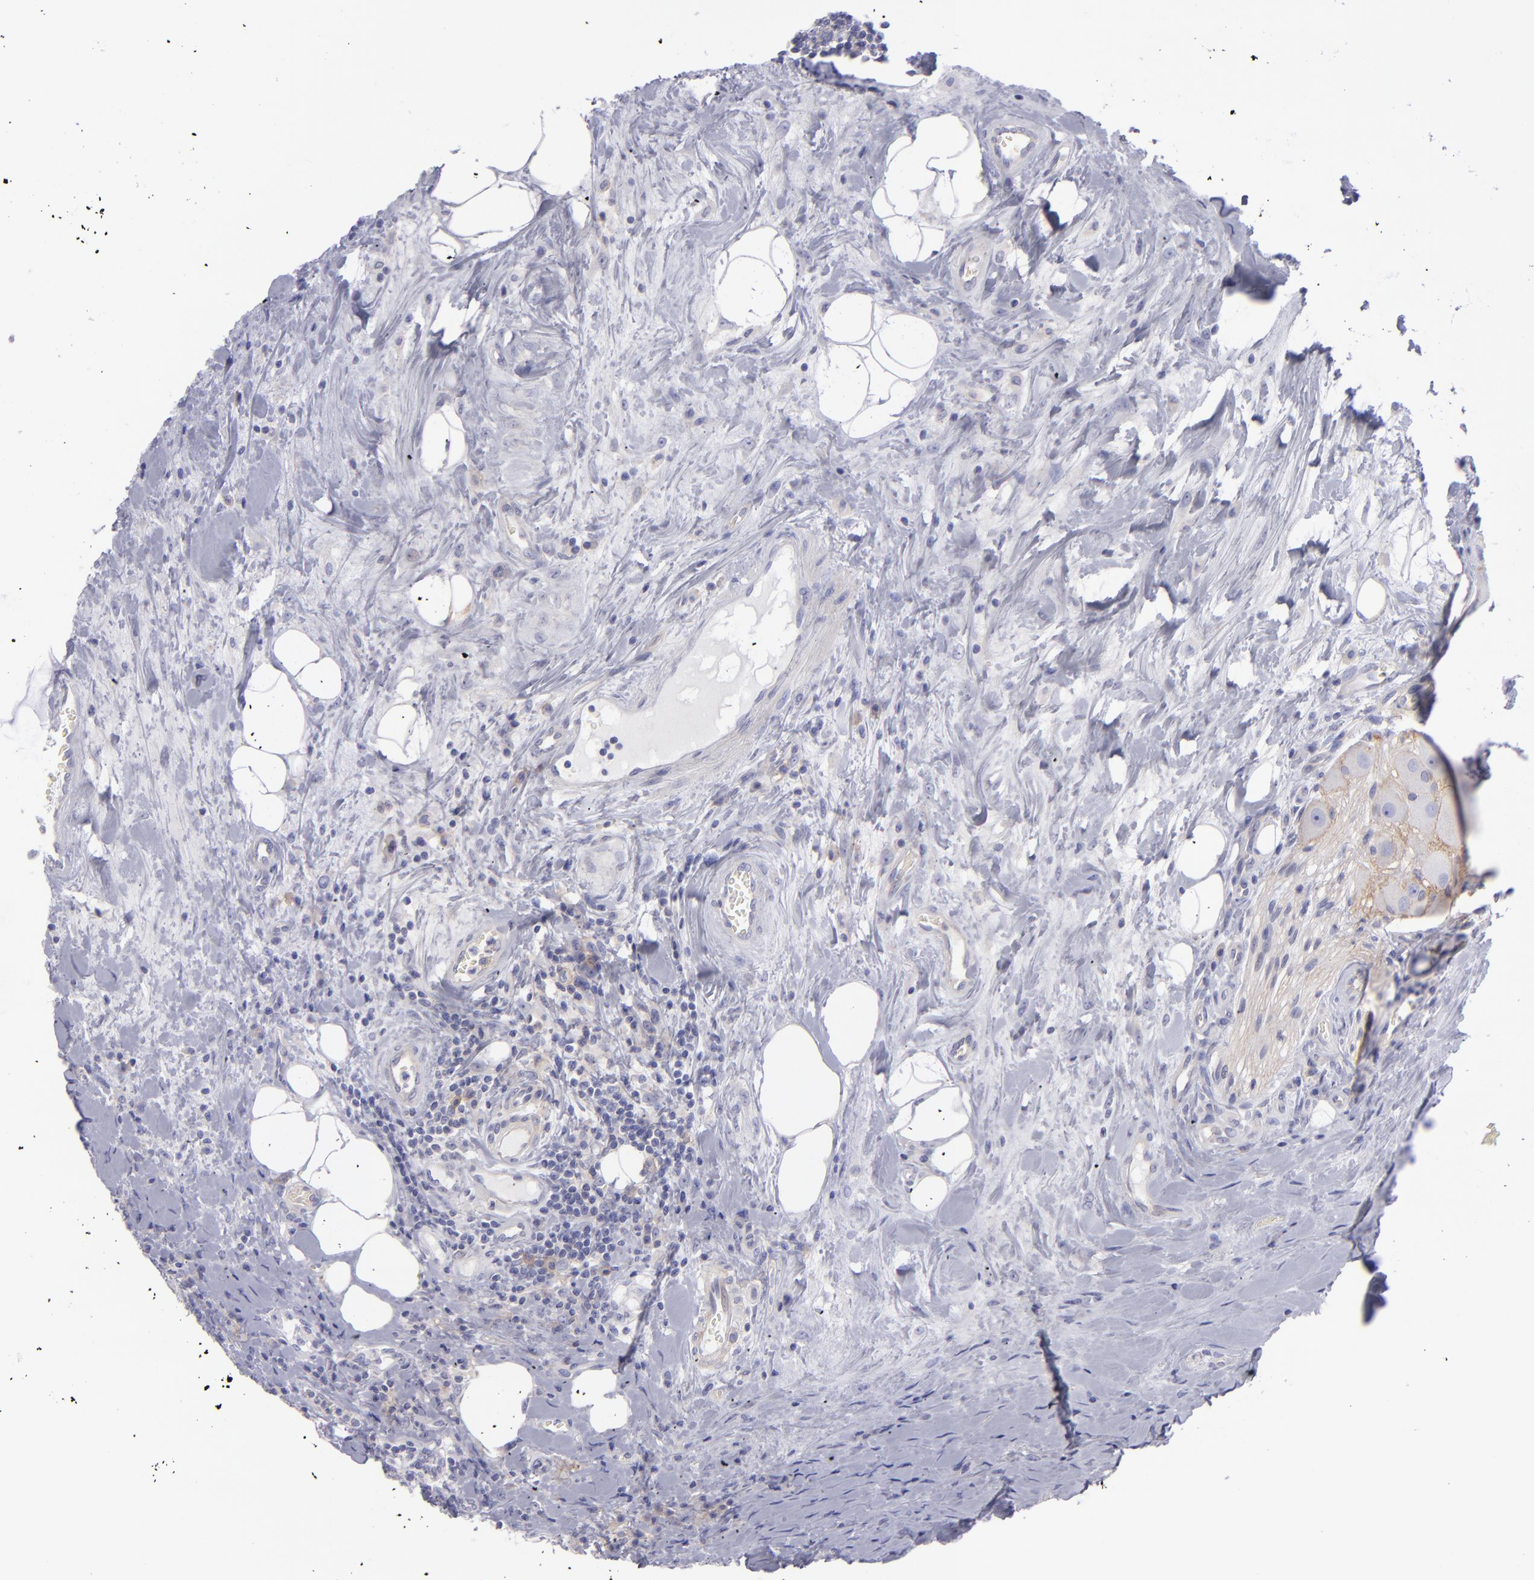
{"staining": {"intensity": "negative", "quantity": "none", "location": "none"}, "tissue": "colorectal cancer", "cell_type": "Tumor cells", "image_type": "cancer", "snomed": [{"axis": "morphology", "description": "Adenocarcinoma, NOS"}, {"axis": "topography", "description": "Colon"}], "caption": "Immunohistochemical staining of colorectal cancer (adenocarcinoma) demonstrates no significant staining in tumor cells. (DAB (3,3'-diaminobenzidine) immunohistochemistry with hematoxylin counter stain).", "gene": "BSG", "patient": {"sex": "male", "age": 54}}